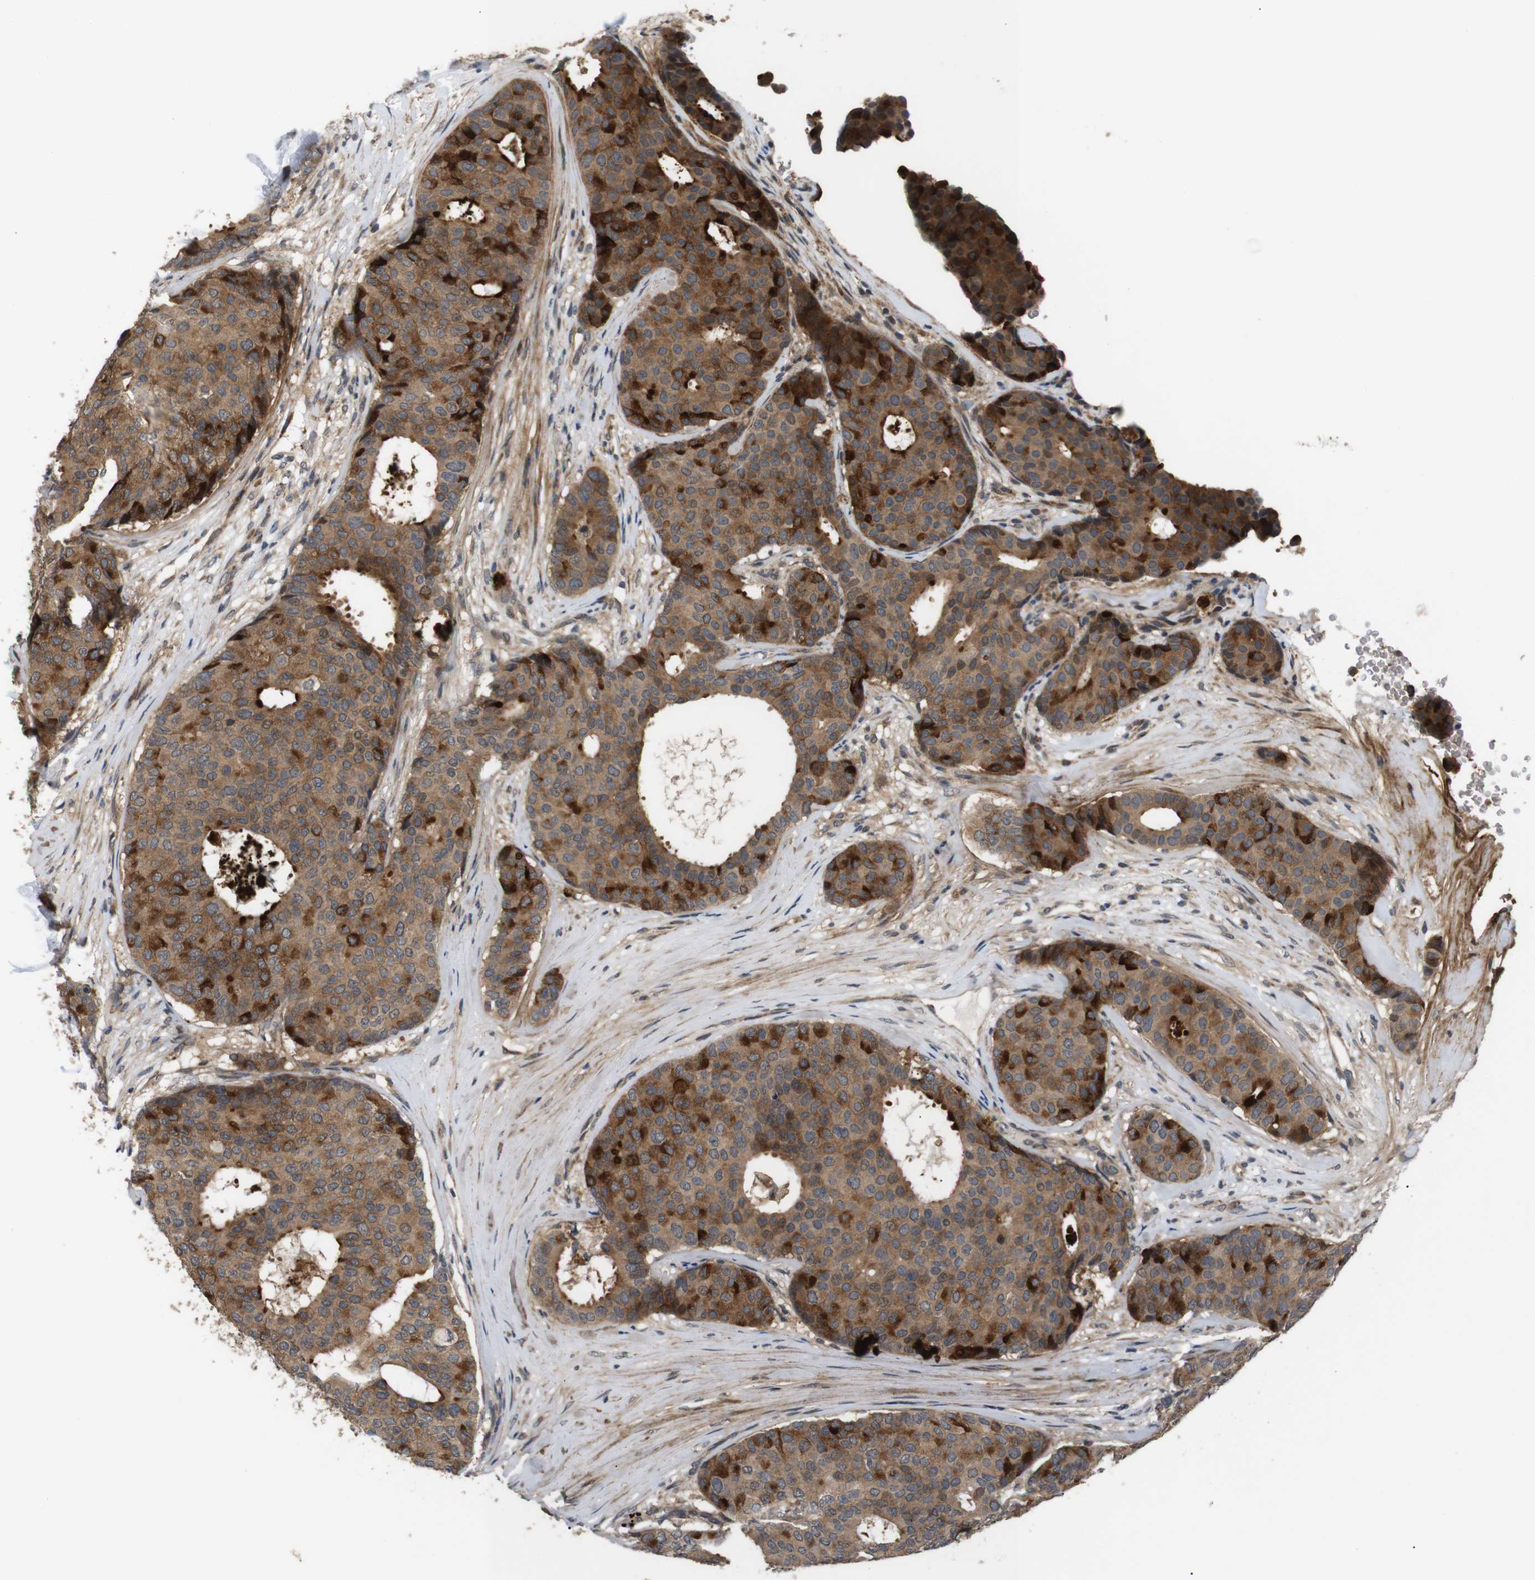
{"staining": {"intensity": "moderate", "quantity": ">75%", "location": "cytoplasmic/membranous"}, "tissue": "breast cancer", "cell_type": "Tumor cells", "image_type": "cancer", "snomed": [{"axis": "morphology", "description": "Duct carcinoma"}, {"axis": "topography", "description": "Breast"}], "caption": "Immunohistochemical staining of breast cancer (invasive ductal carcinoma) demonstrates moderate cytoplasmic/membranous protein positivity in approximately >75% of tumor cells.", "gene": "EPHB2", "patient": {"sex": "female", "age": 75}}